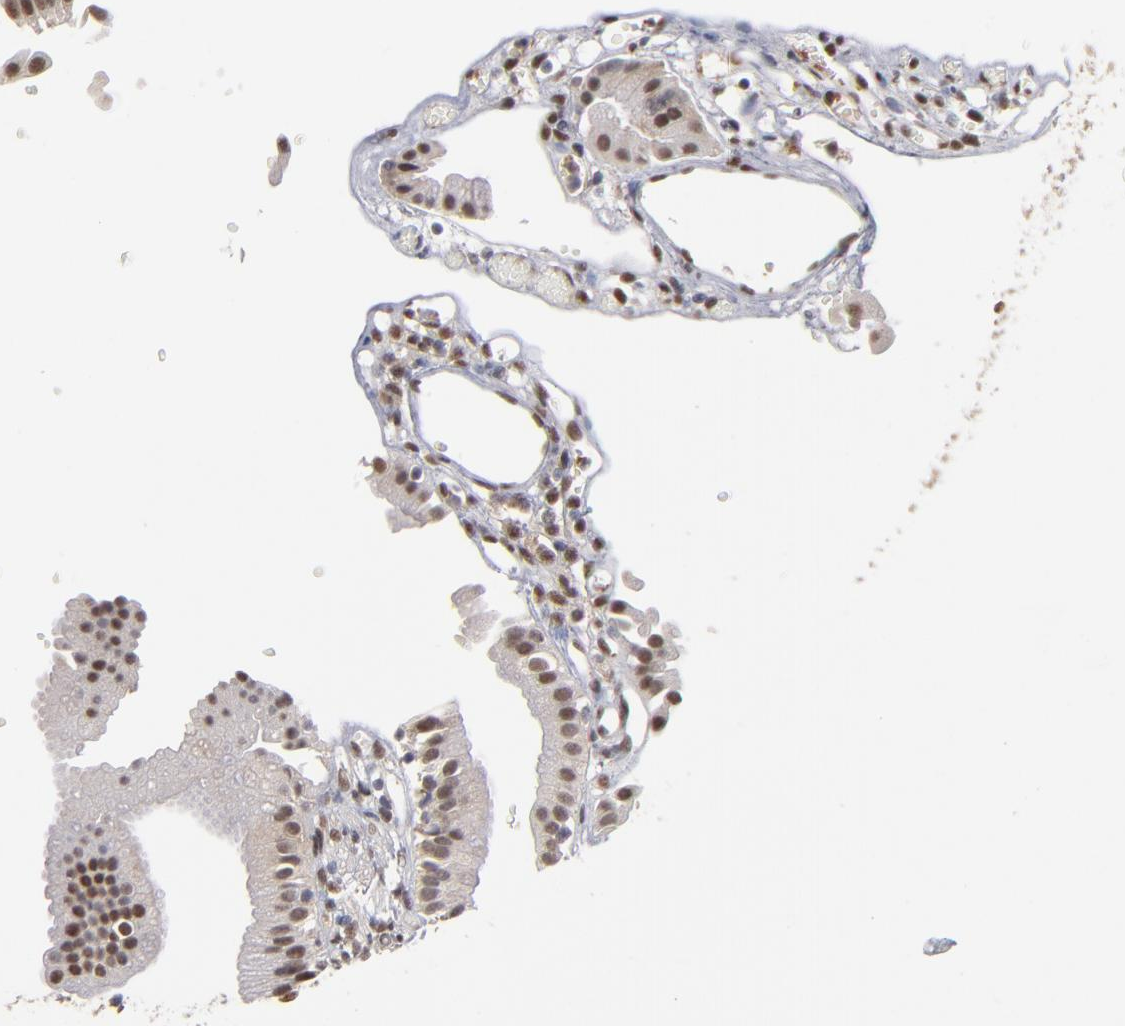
{"staining": {"intensity": "moderate", "quantity": ">75%", "location": "cytoplasmic/membranous,nuclear"}, "tissue": "gallbladder", "cell_type": "Glandular cells", "image_type": "normal", "snomed": [{"axis": "morphology", "description": "Normal tissue, NOS"}, {"axis": "topography", "description": "Gallbladder"}], "caption": "Gallbladder stained with IHC reveals moderate cytoplasmic/membranous,nuclear staining in about >75% of glandular cells. Using DAB (3,3'-diaminobenzidine) (brown) and hematoxylin (blue) stains, captured at high magnification using brightfield microscopy.", "gene": "HUWE1", "patient": {"sex": "male", "age": 65}}